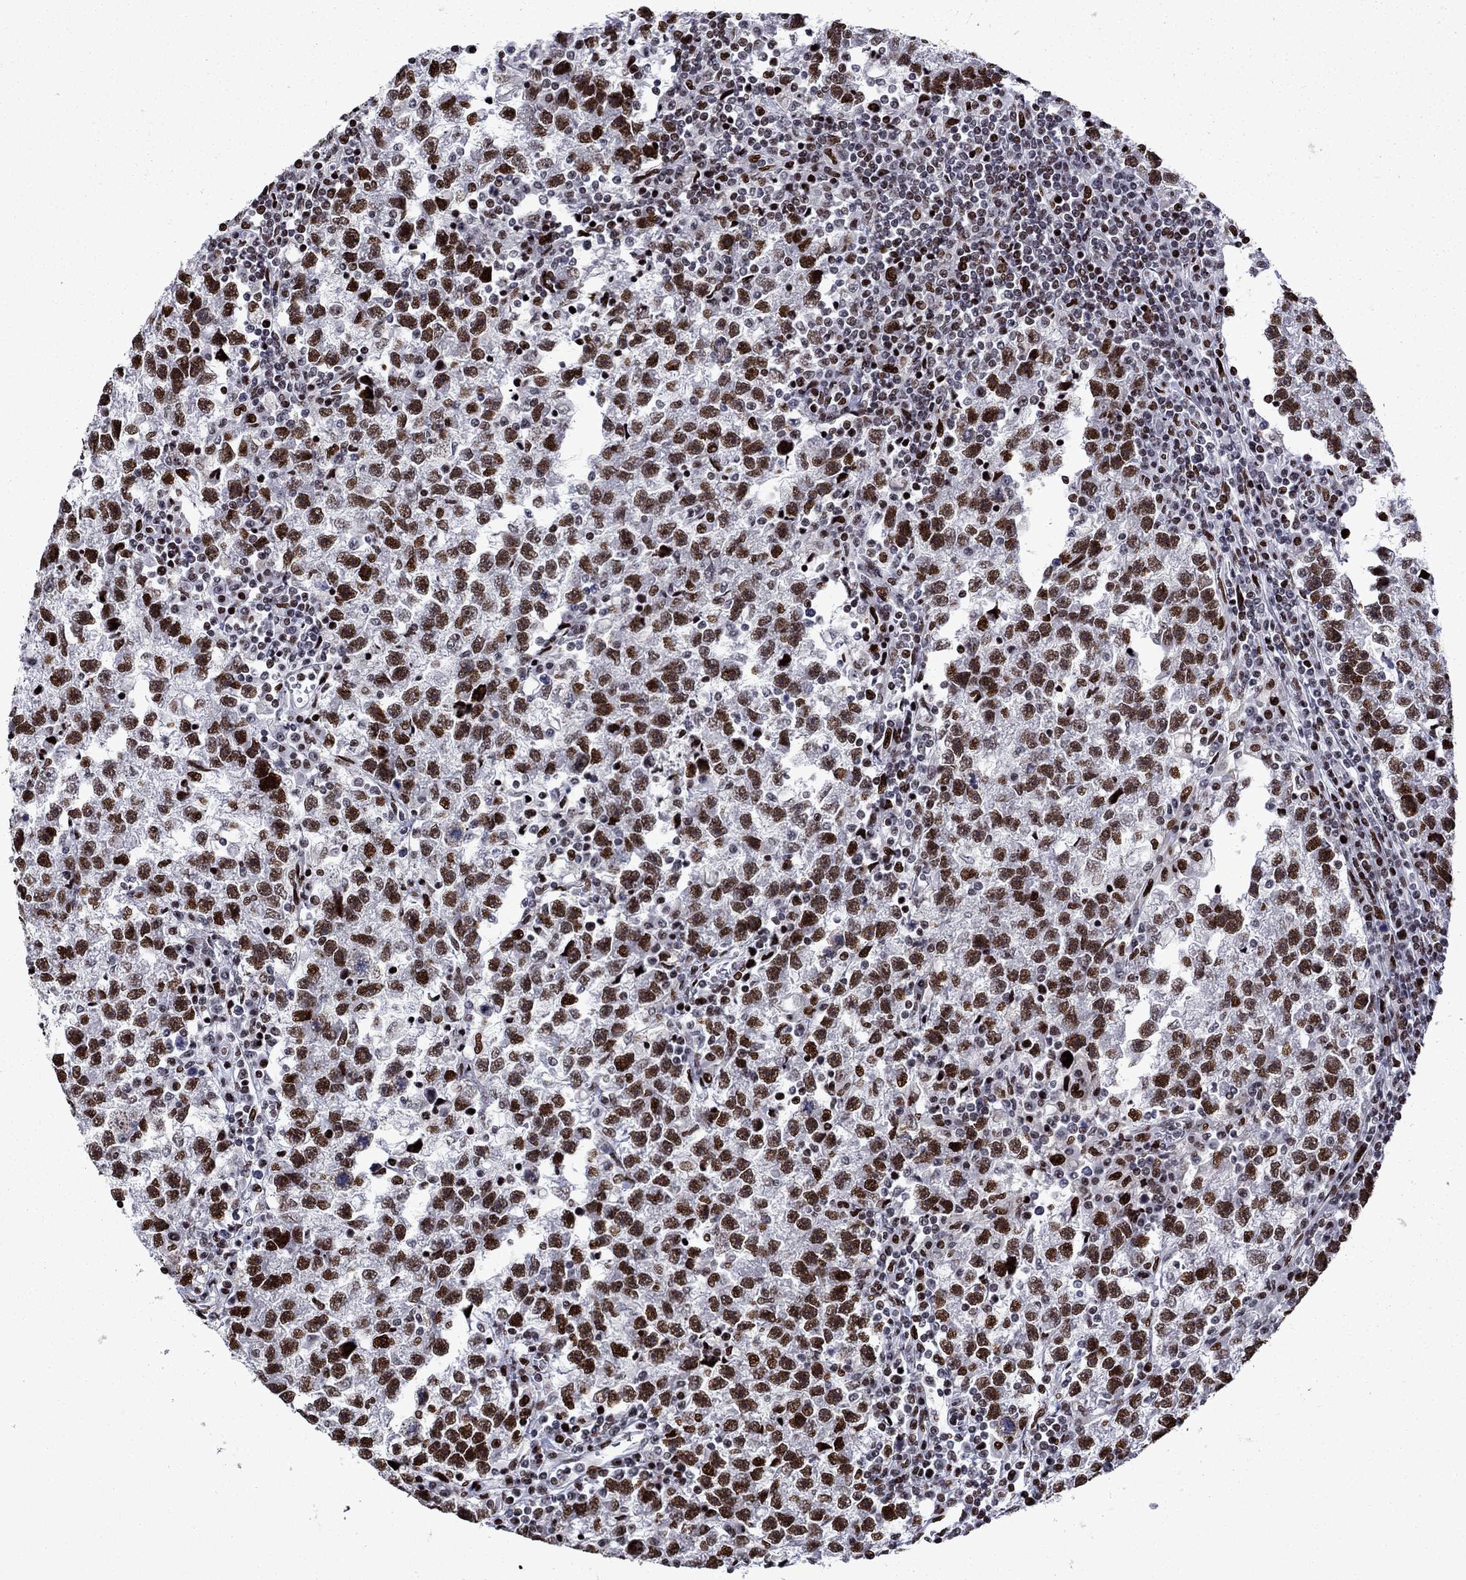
{"staining": {"intensity": "strong", "quantity": ">75%", "location": "nuclear"}, "tissue": "testis cancer", "cell_type": "Tumor cells", "image_type": "cancer", "snomed": [{"axis": "morphology", "description": "Seminoma, NOS"}, {"axis": "topography", "description": "Testis"}], "caption": "Strong nuclear positivity for a protein is identified in about >75% of tumor cells of seminoma (testis) using immunohistochemistry (IHC).", "gene": "LIMK1", "patient": {"sex": "male", "age": 47}}